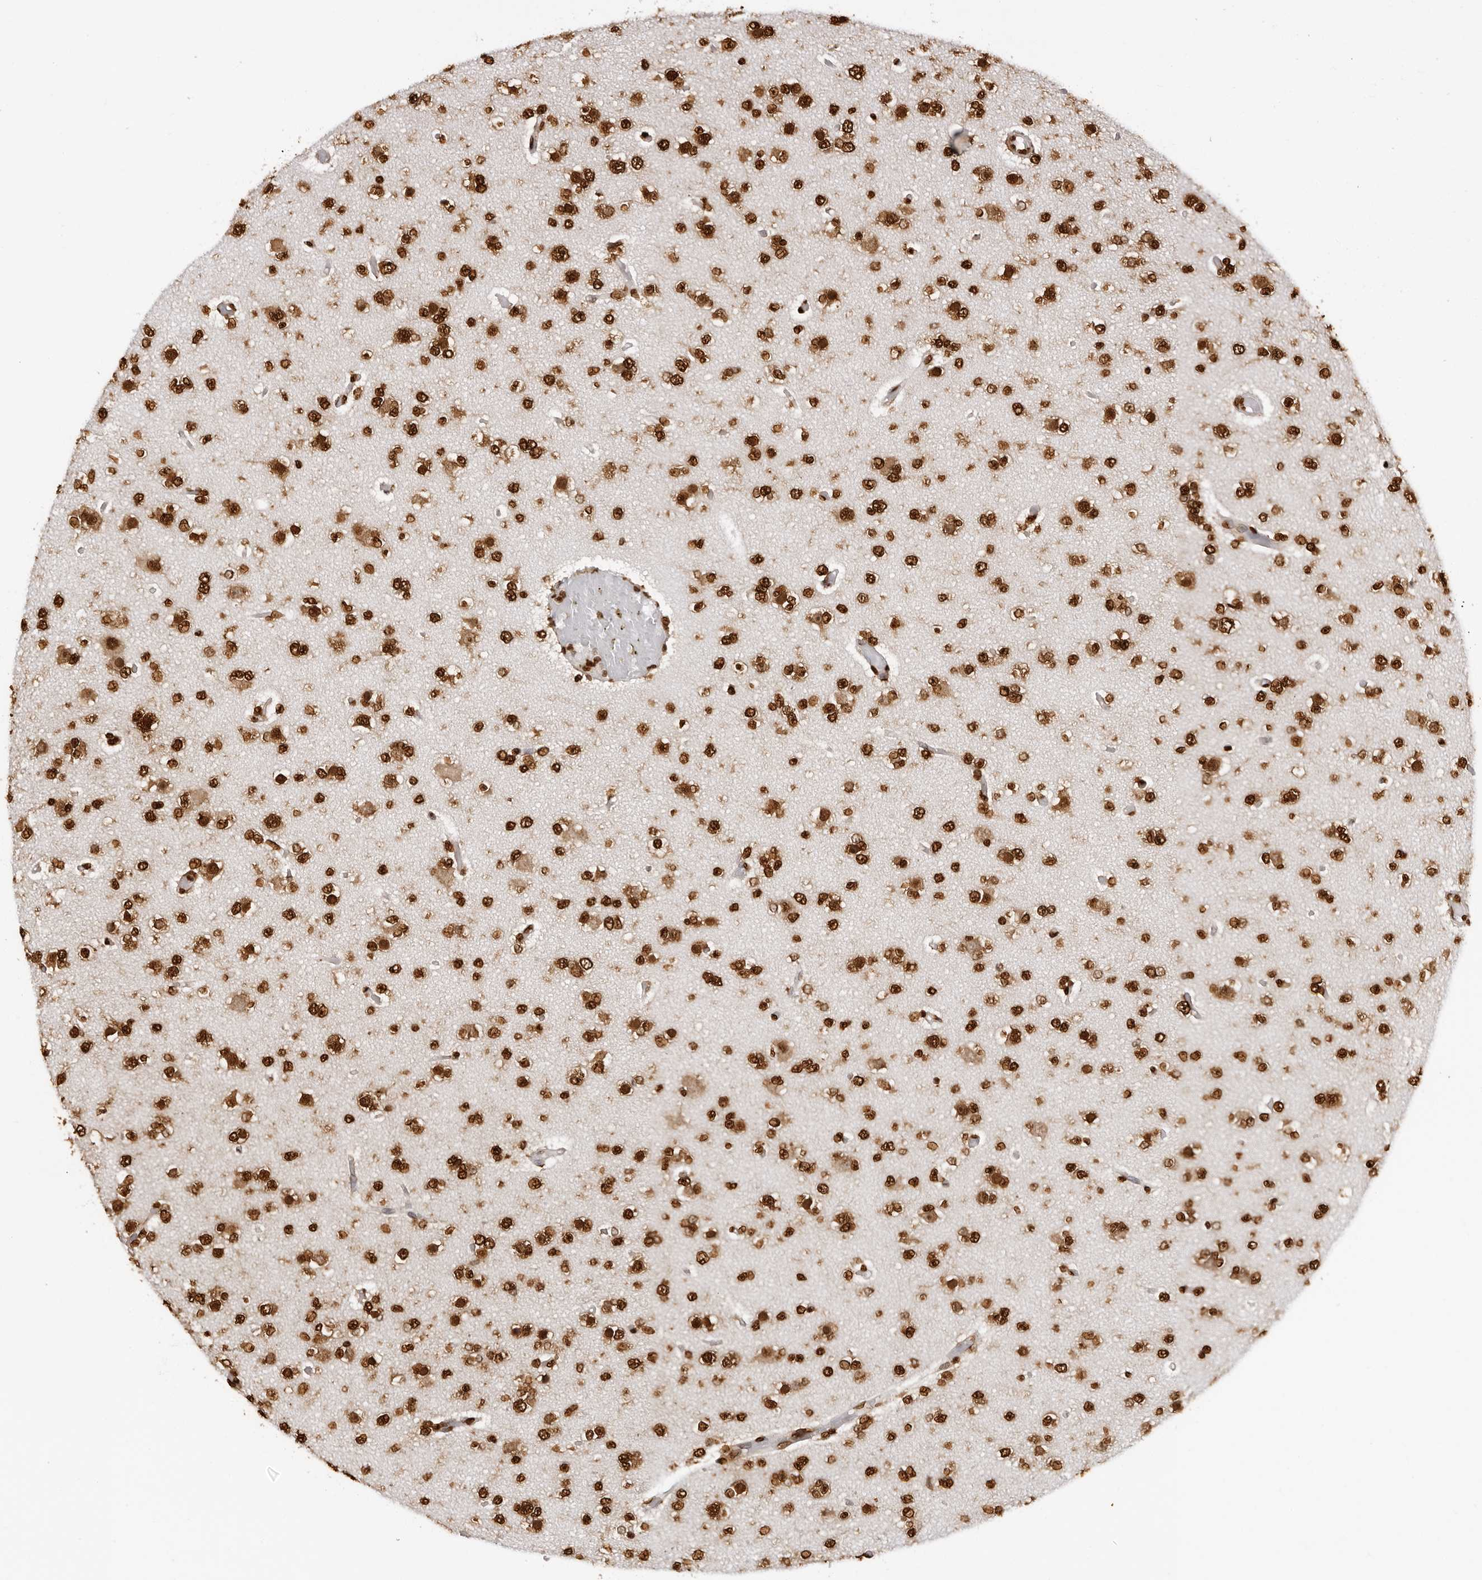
{"staining": {"intensity": "strong", "quantity": ">75%", "location": "cytoplasmic/membranous,nuclear"}, "tissue": "glioma", "cell_type": "Tumor cells", "image_type": "cancer", "snomed": [{"axis": "morphology", "description": "Glioma, malignant, Low grade"}, {"axis": "topography", "description": "Brain"}], "caption": "A brown stain labels strong cytoplasmic/membranous and nuclear staining of a protein in human malignant low-grade glioma tumor cells.", "gene": "ZFP91", "patient": {"sex": "female", "age": 22}}